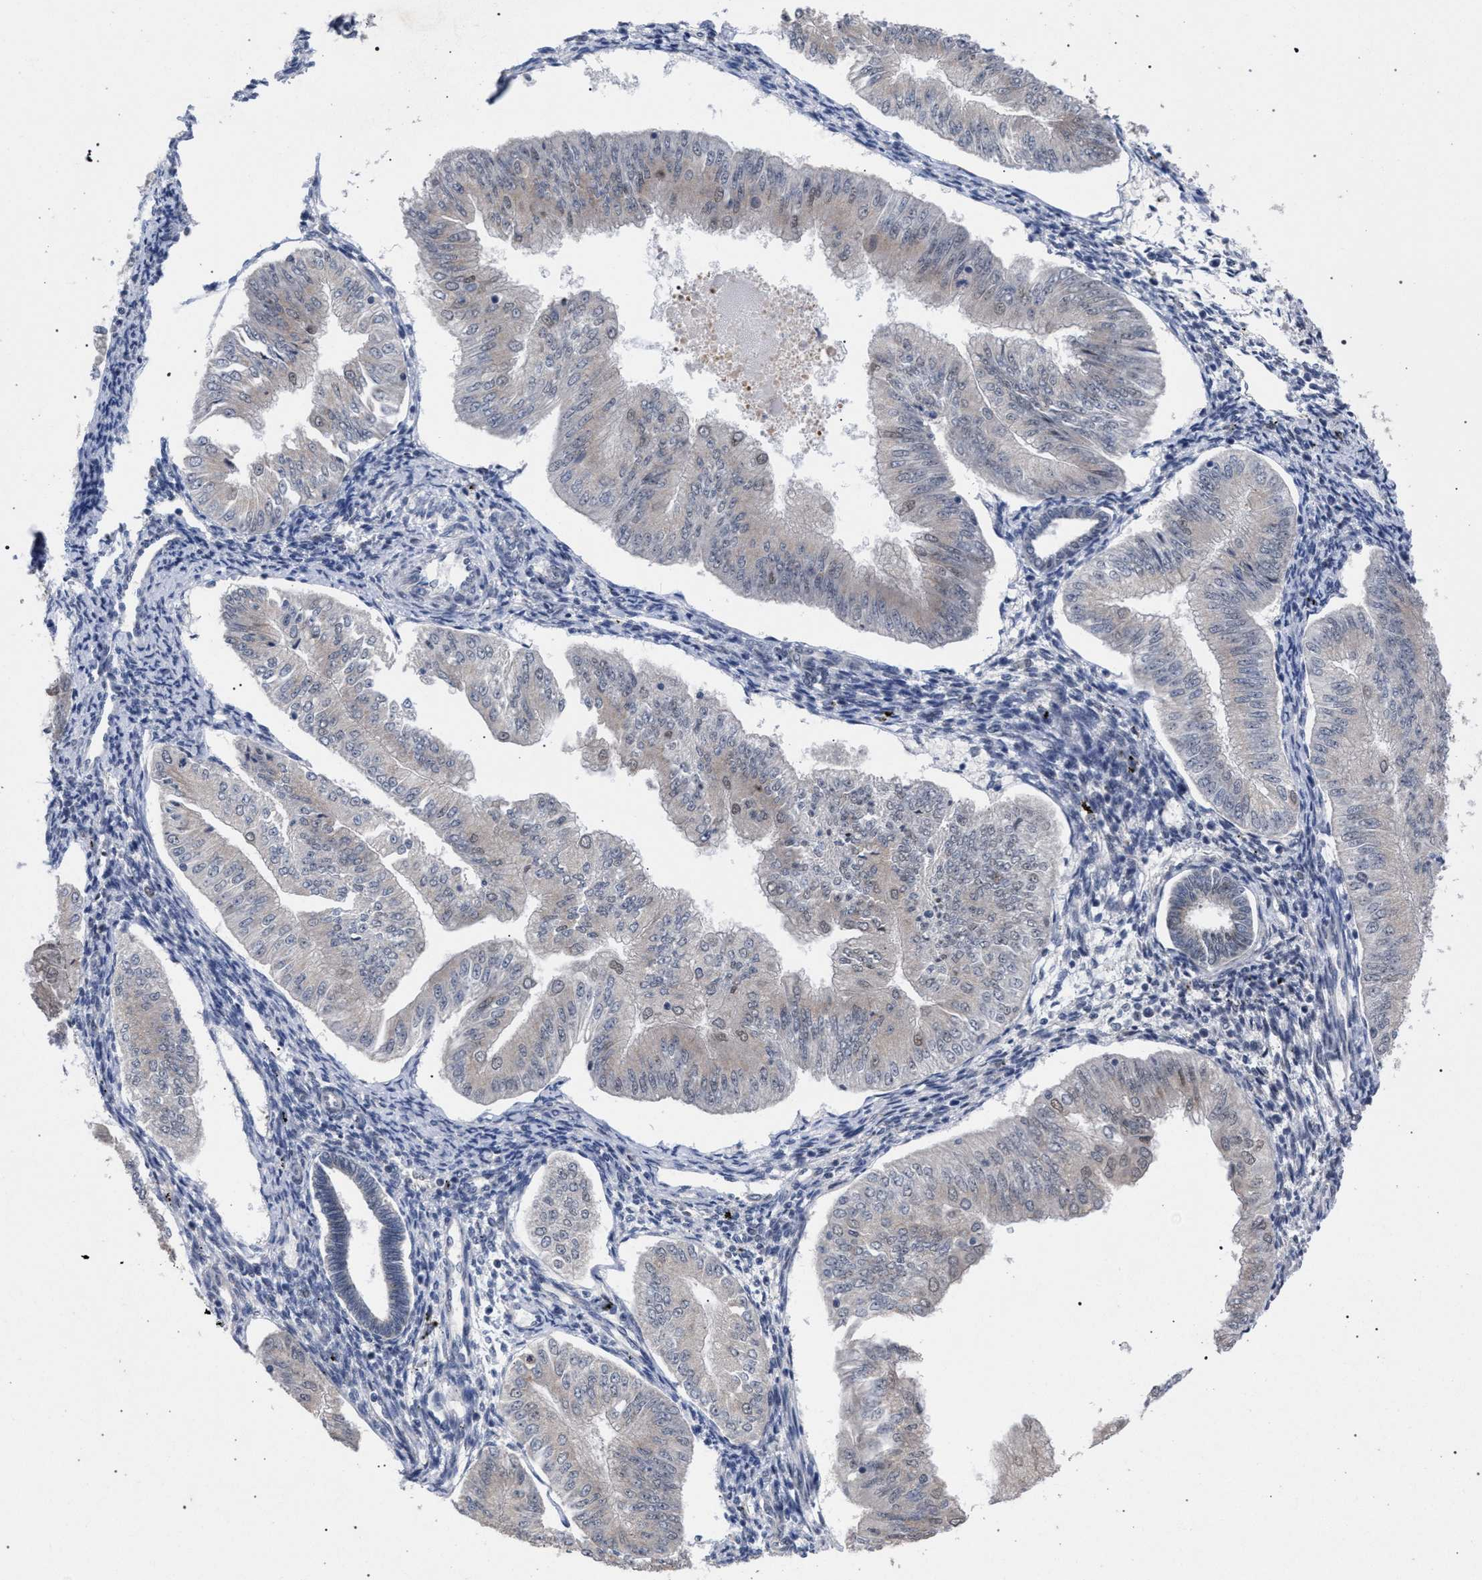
{"staining": {"intensity": "weak", "quantity": "<25%", "location": "cytoplasmic/membranous"}, "tissue": "endometrial cancer", "cell_type": "Tumor cells", "image_type": "cancer", "snomed": [{"axis": "morphology", "description": "Normal tissue, NOS"}, {"axis": "morphology", "description": "Adenocarcinoma, NOS"}, {"axis": "topography", "description": "Endometrium"}], "caption": "Immunohistochemistry (IHC) histopathology image of neoplastic tissue: endometrial adenocarcinoma stained with DAB (3,3'-diaminobenzidine) exhibits no significant protein positivity in tumor cells. (DAB immunohistochemistry with hematoxylin counter stain).", "gene": "GOLGA2", "patient": {"sex": "female", "age": 53}}